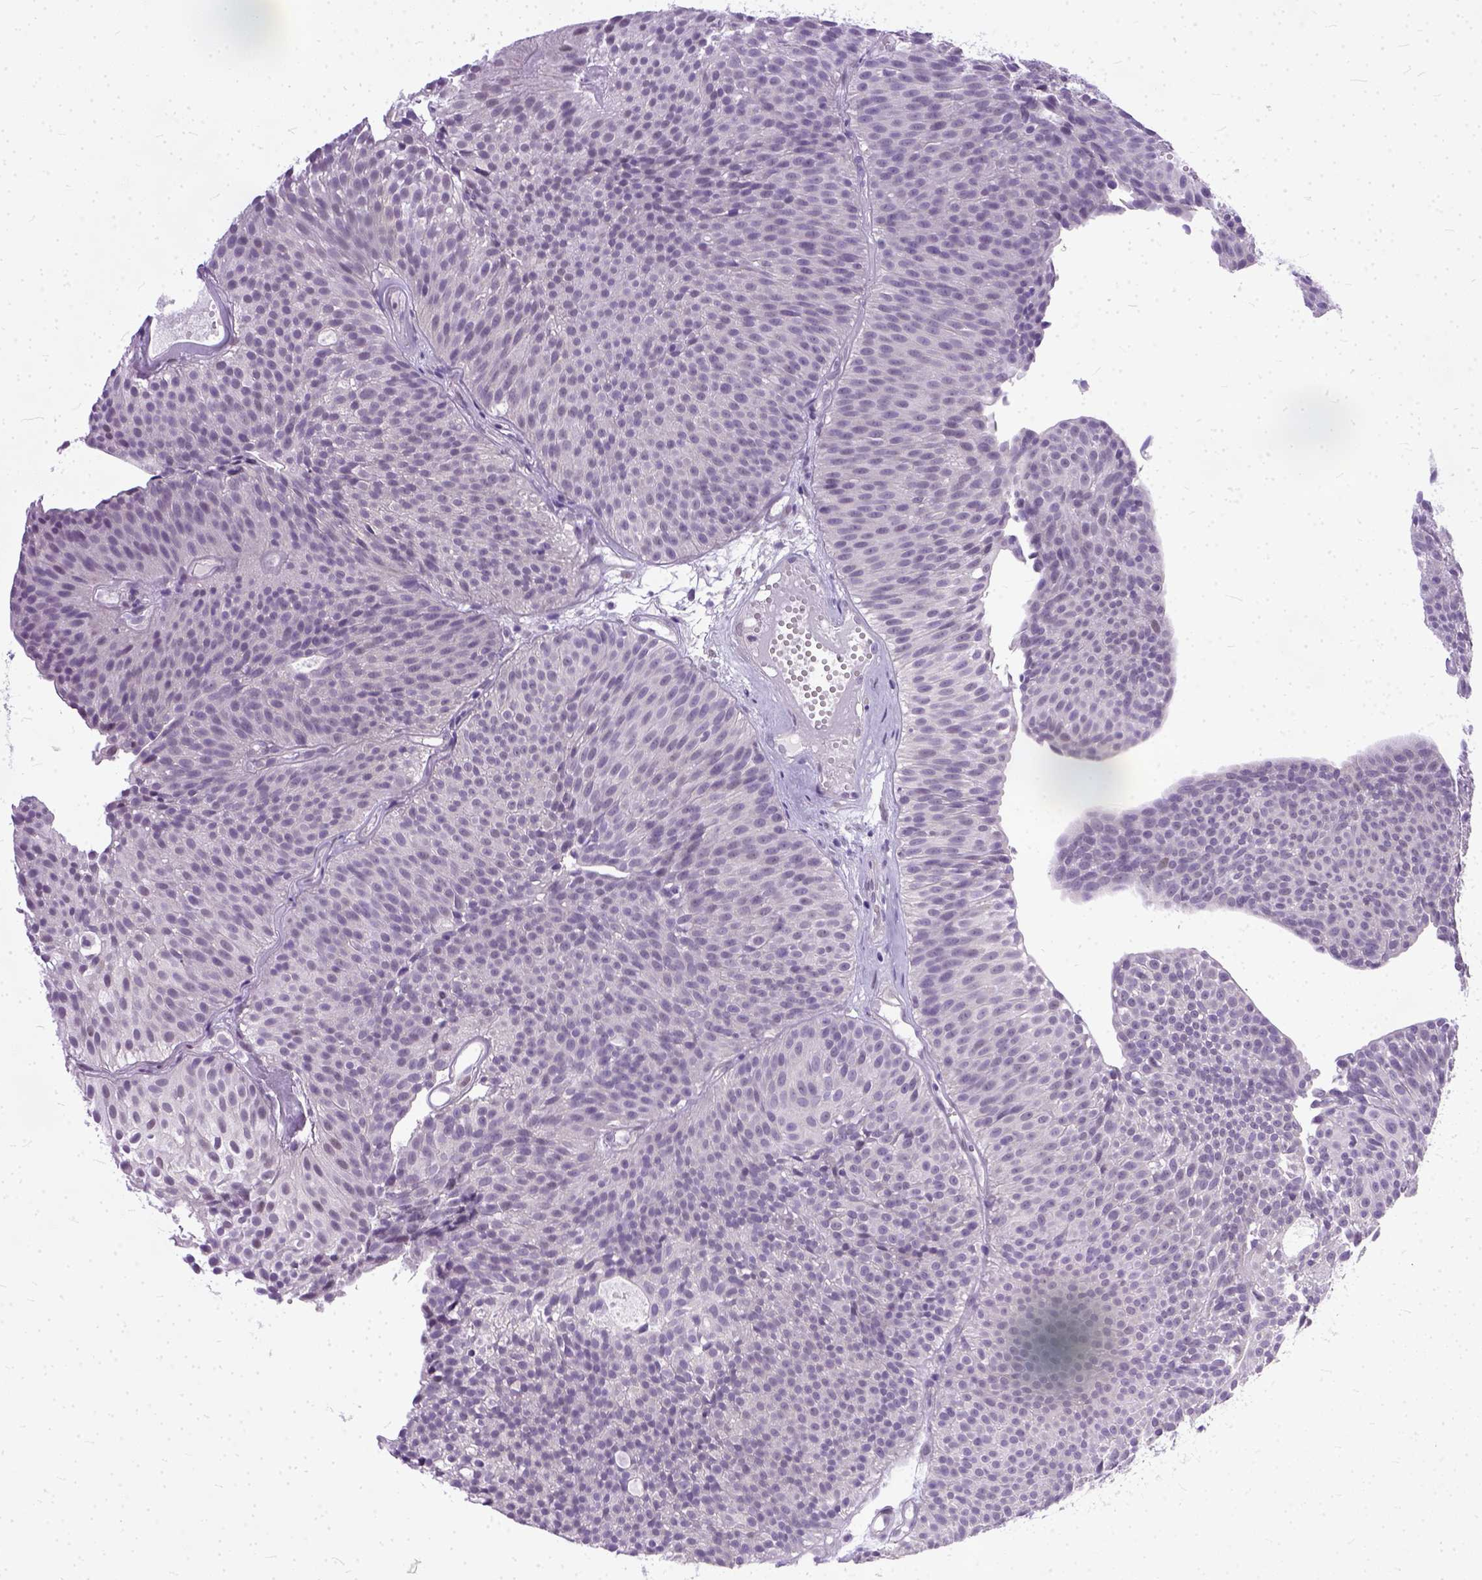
{"staining": {"intensity": "negative", "quantity": "none", "location": "none"}, "tissue": "urothelial cancer", "cell_type": "Tumor cells", "image_type": "cancer", "snomed": [{"axis": "morphology", "description": "Urothelial carcinoma, Low grade"}, {"axis": "topography", "description": "Urinary bladder"}], "caption": "High magnification brightfield microscopy of urothelial carcinoma (low-grade) stained with DAB (3,3'-diaminobenzidine) (brown) and counterstained with hematoxylin (blue): tumor cells show no significant expression. The staining was performed using DAB to visualize the protein expression in brown, while the nuclei were stained in blue with hematoxylin (Magnification: 20x).", "gene": "TCEAL7", "patient": {"sex": "male", "age": 63}}